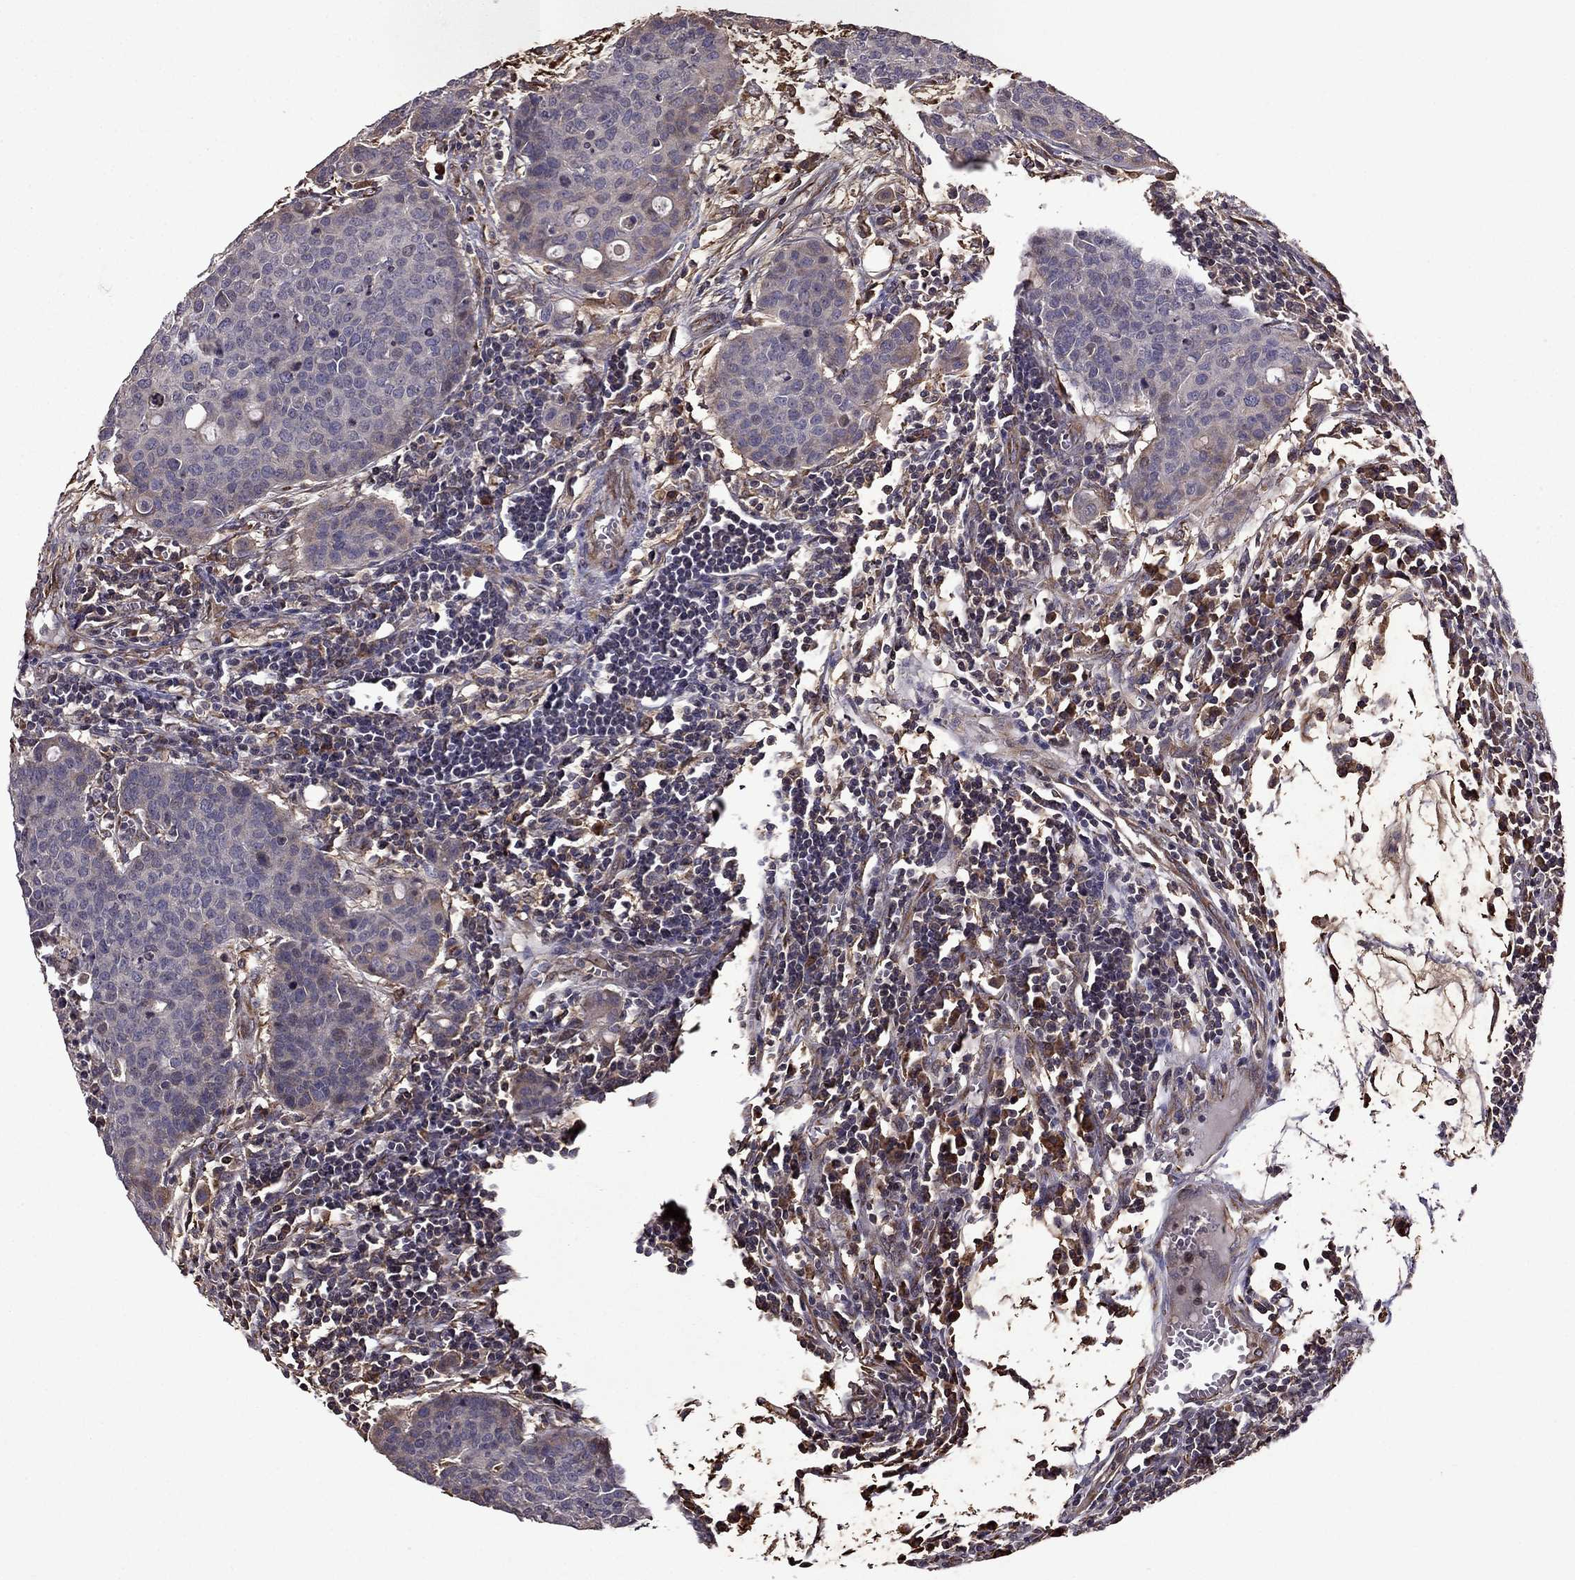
{"staining": {"intensity": "negative", "quantity": "none", "location": "none"}, "tissue": "carcinoid", "cell_type": "Tumor cells", "image_type": "cancer", "snomed": [{"axis": "morphology", "description": "Carcinoid, malignant, NOS"}, {"axis": "topography", "description": "Colon"}], "caption": "A high-resolution histopathology image shows immunohistochemistry staining of malignant carcinoid, which reveals no significant staining in tumor cells. (Brightfield microscopy of DAB immunohistochemistry at high magnification).", "gene": "IKBIP", "patient": {"sex": "male", "age": 81}}